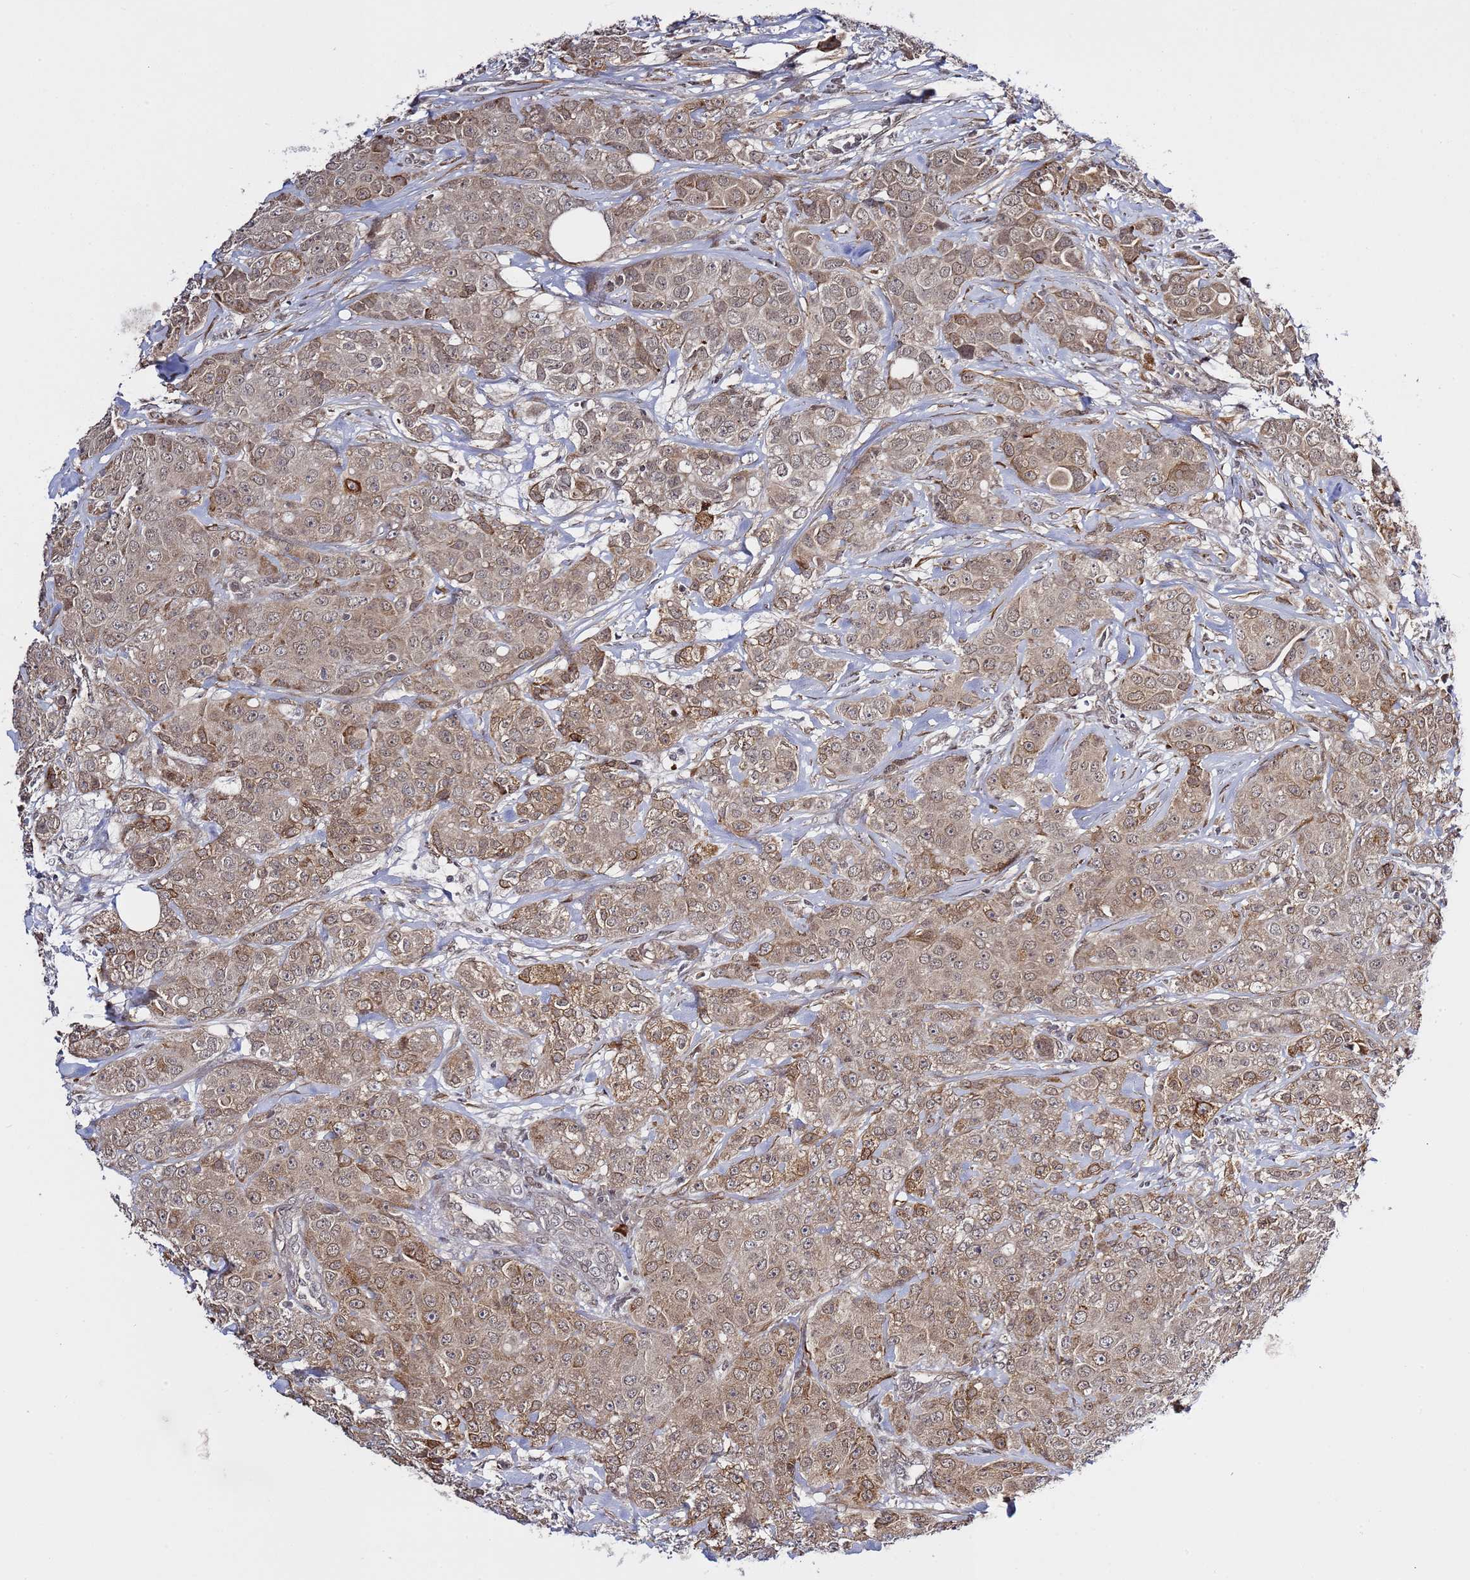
{"staining": {"intensity": "moderate", "quantity": ">75%", "location": "cytoplasmic/membranous,nuclear"}, "tissue": "breast cancer", "cell_type": "Tumor cells", "image_type": "cancer", "snomed": [{"axis": "morphology", "description": "Duct carcinoma"}, {"axis": "topography", "description": "Breast"}], "caption": "Breast cancer (infiltrating ductal carcinoma) was stained to show a protein in brown. There is medium levels of moderate cytoplasmic/membranous and nuclear positivity in approximately >75% of tumor cells. Ihc stains the protein of interest in brown and the nuclei are stained blue.", "gene": "POLR2D", "patient": {"sex": "female", "age": 43}}